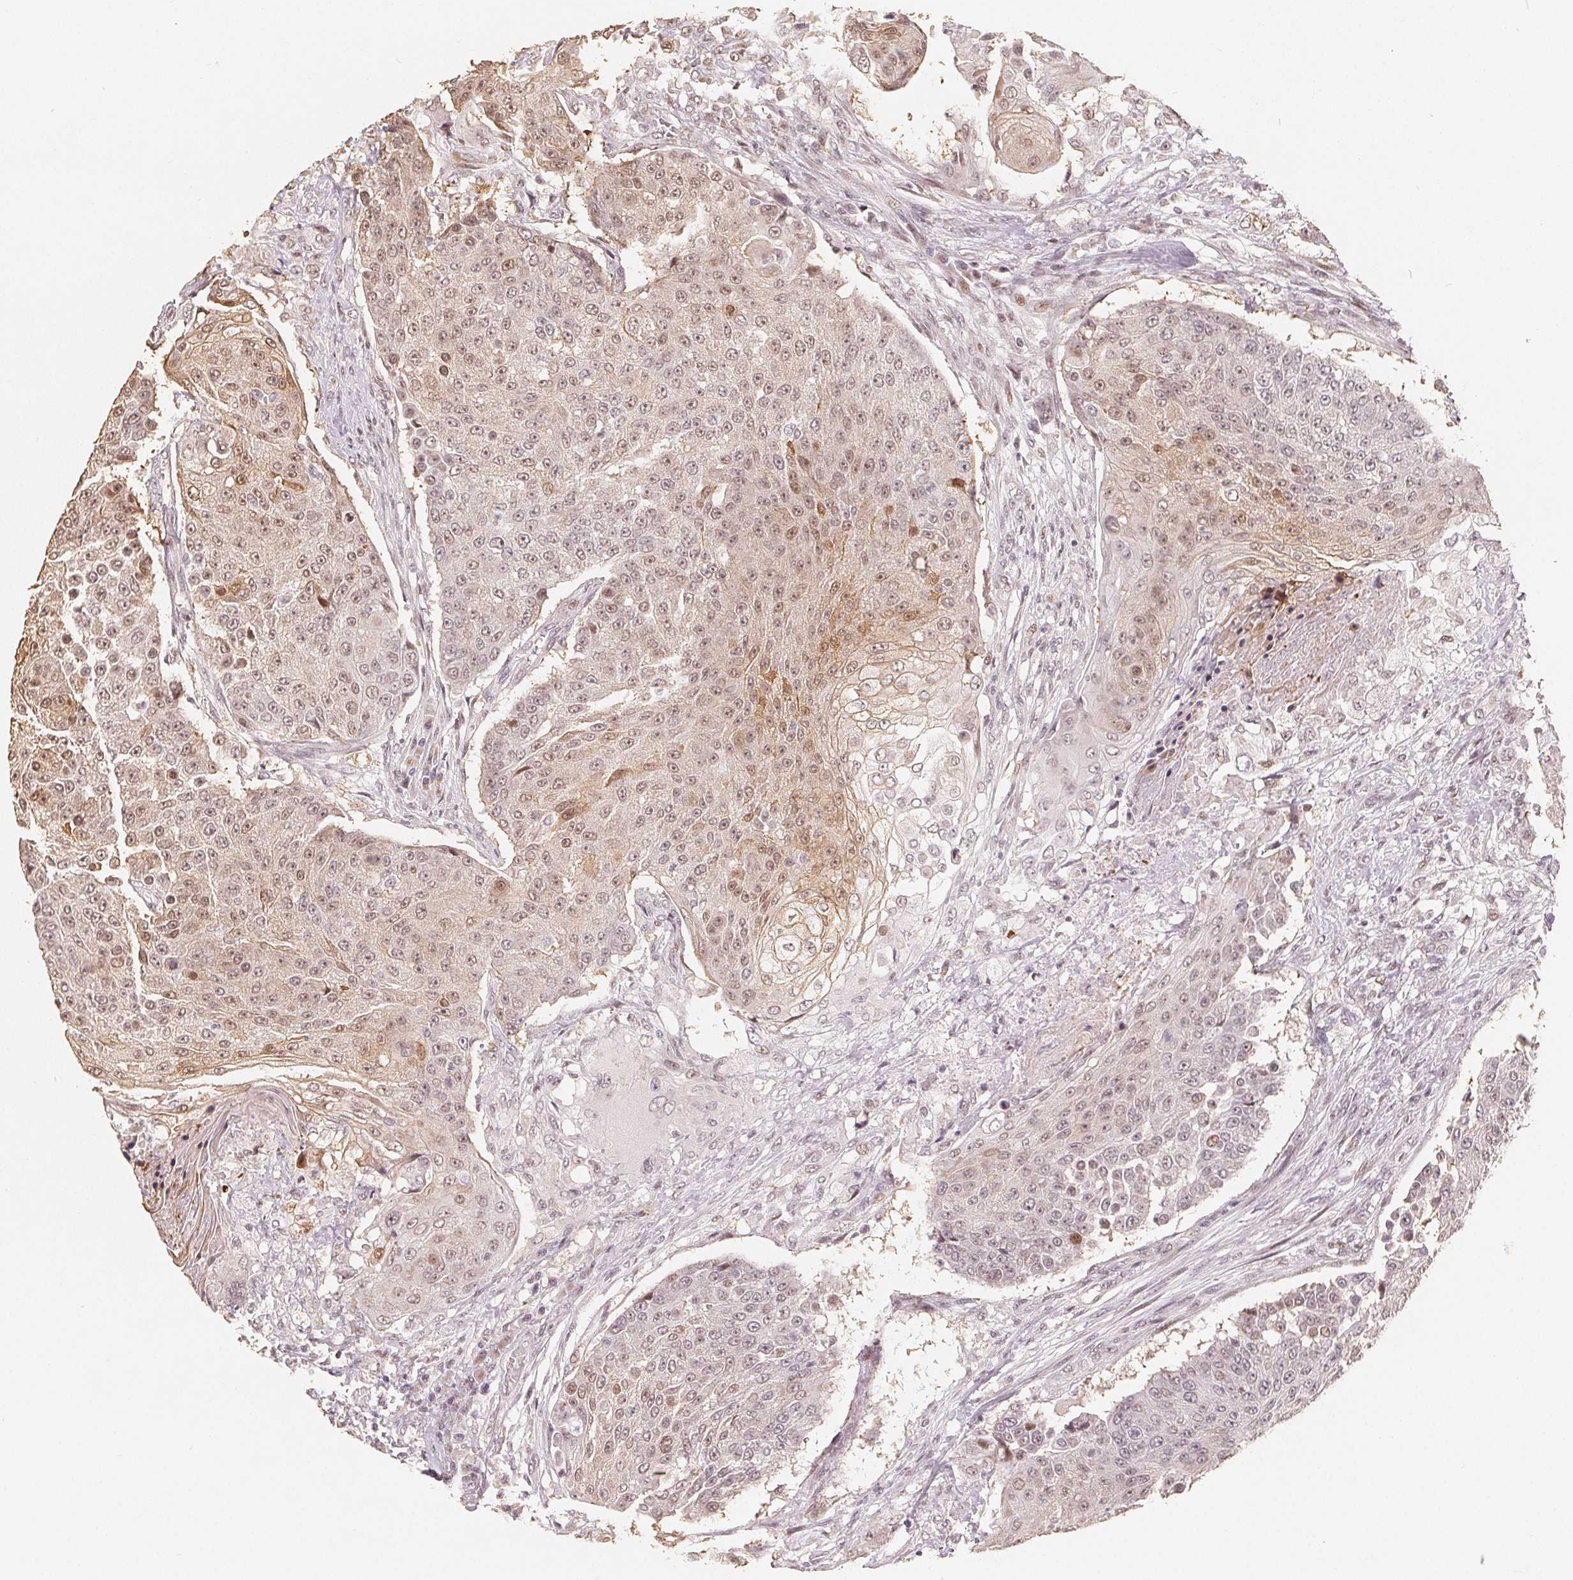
{"staining": {"intensity": "weak", "quantity": ">75%", "location": "cytoplasmic/membranous,nuclear"}, "tissue": "urothelial cancer", "cell_type": "Tumor cells", "image_type": "cancer", "snomed": [{"axis": "morphology", "description": "Urothelial carcinoma, High grade"}, {"axis": "topography", "description": "Urinary bladder"}], "caption": "Protein expression analysis of high-grade urothelial carcinoma shows weak cytoplasmic/membranous and nuclear staining in about >75% of tumor cells. (DAB IHC with brightfield microscopy, high magnification).", "gene": "CCDC138", "patient": {"sex": "female", "age": 63}}